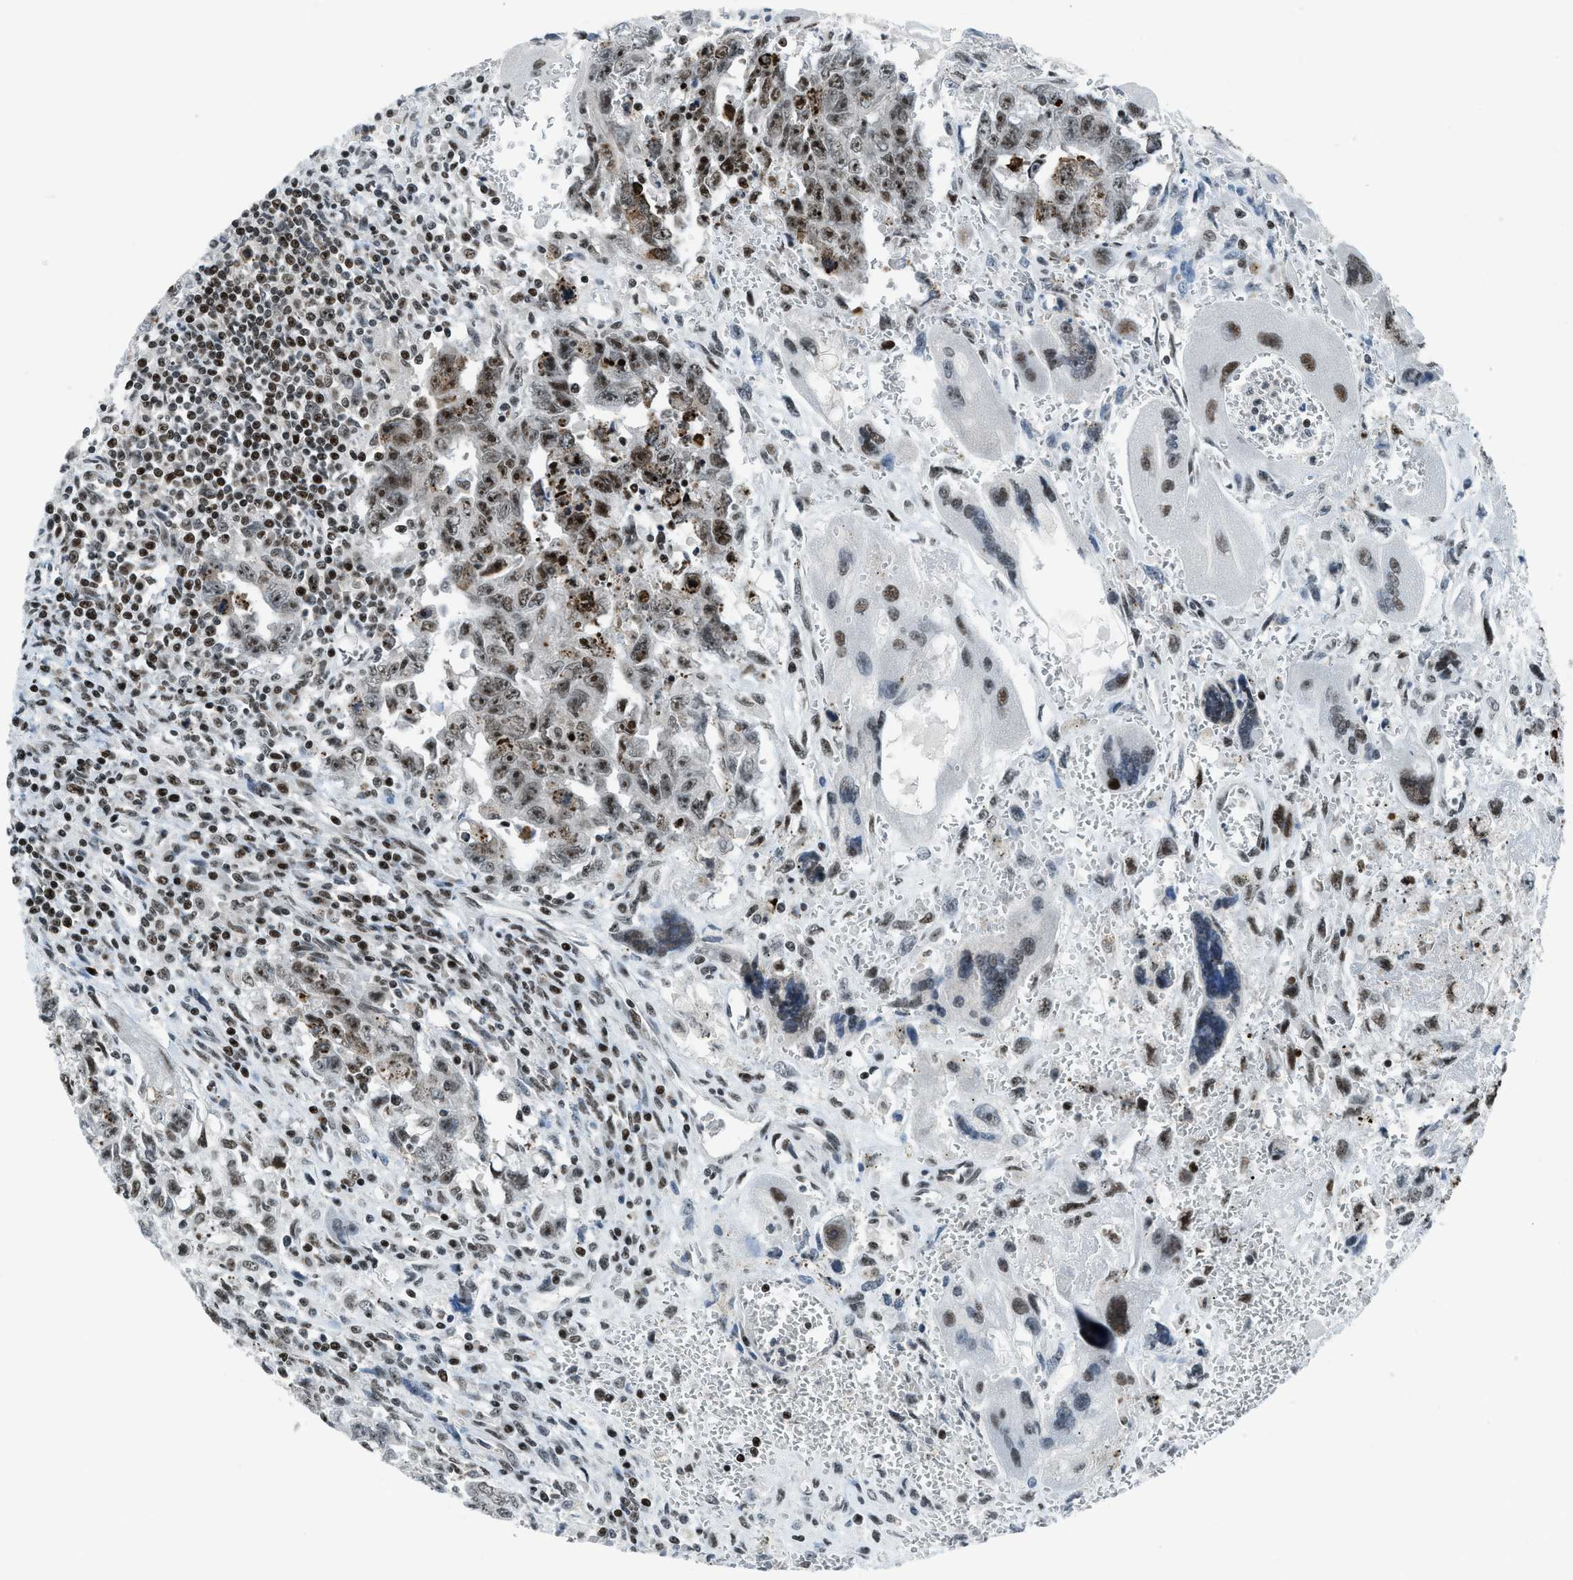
{"staining": {"intensity": "strong", "quantity": "25%-75%", "location": "nuclear"}, "tissue": "testis cancer", "cell_type": "Tumor cells", "image_type": "cancer", "snomed": [{"axis": "morphology", "description": "Carcinoma, Embryonal, NOS"}, {"axis": "topography", "description": "Testis"}], "caption": "Tumor cells exhibit strong nuclear expression in approximately 25%-75% of cells in testis cancer (embryonal carcinoma).", "gene": "RAD51B", "patient": {"sex": "male", "age": 28}}